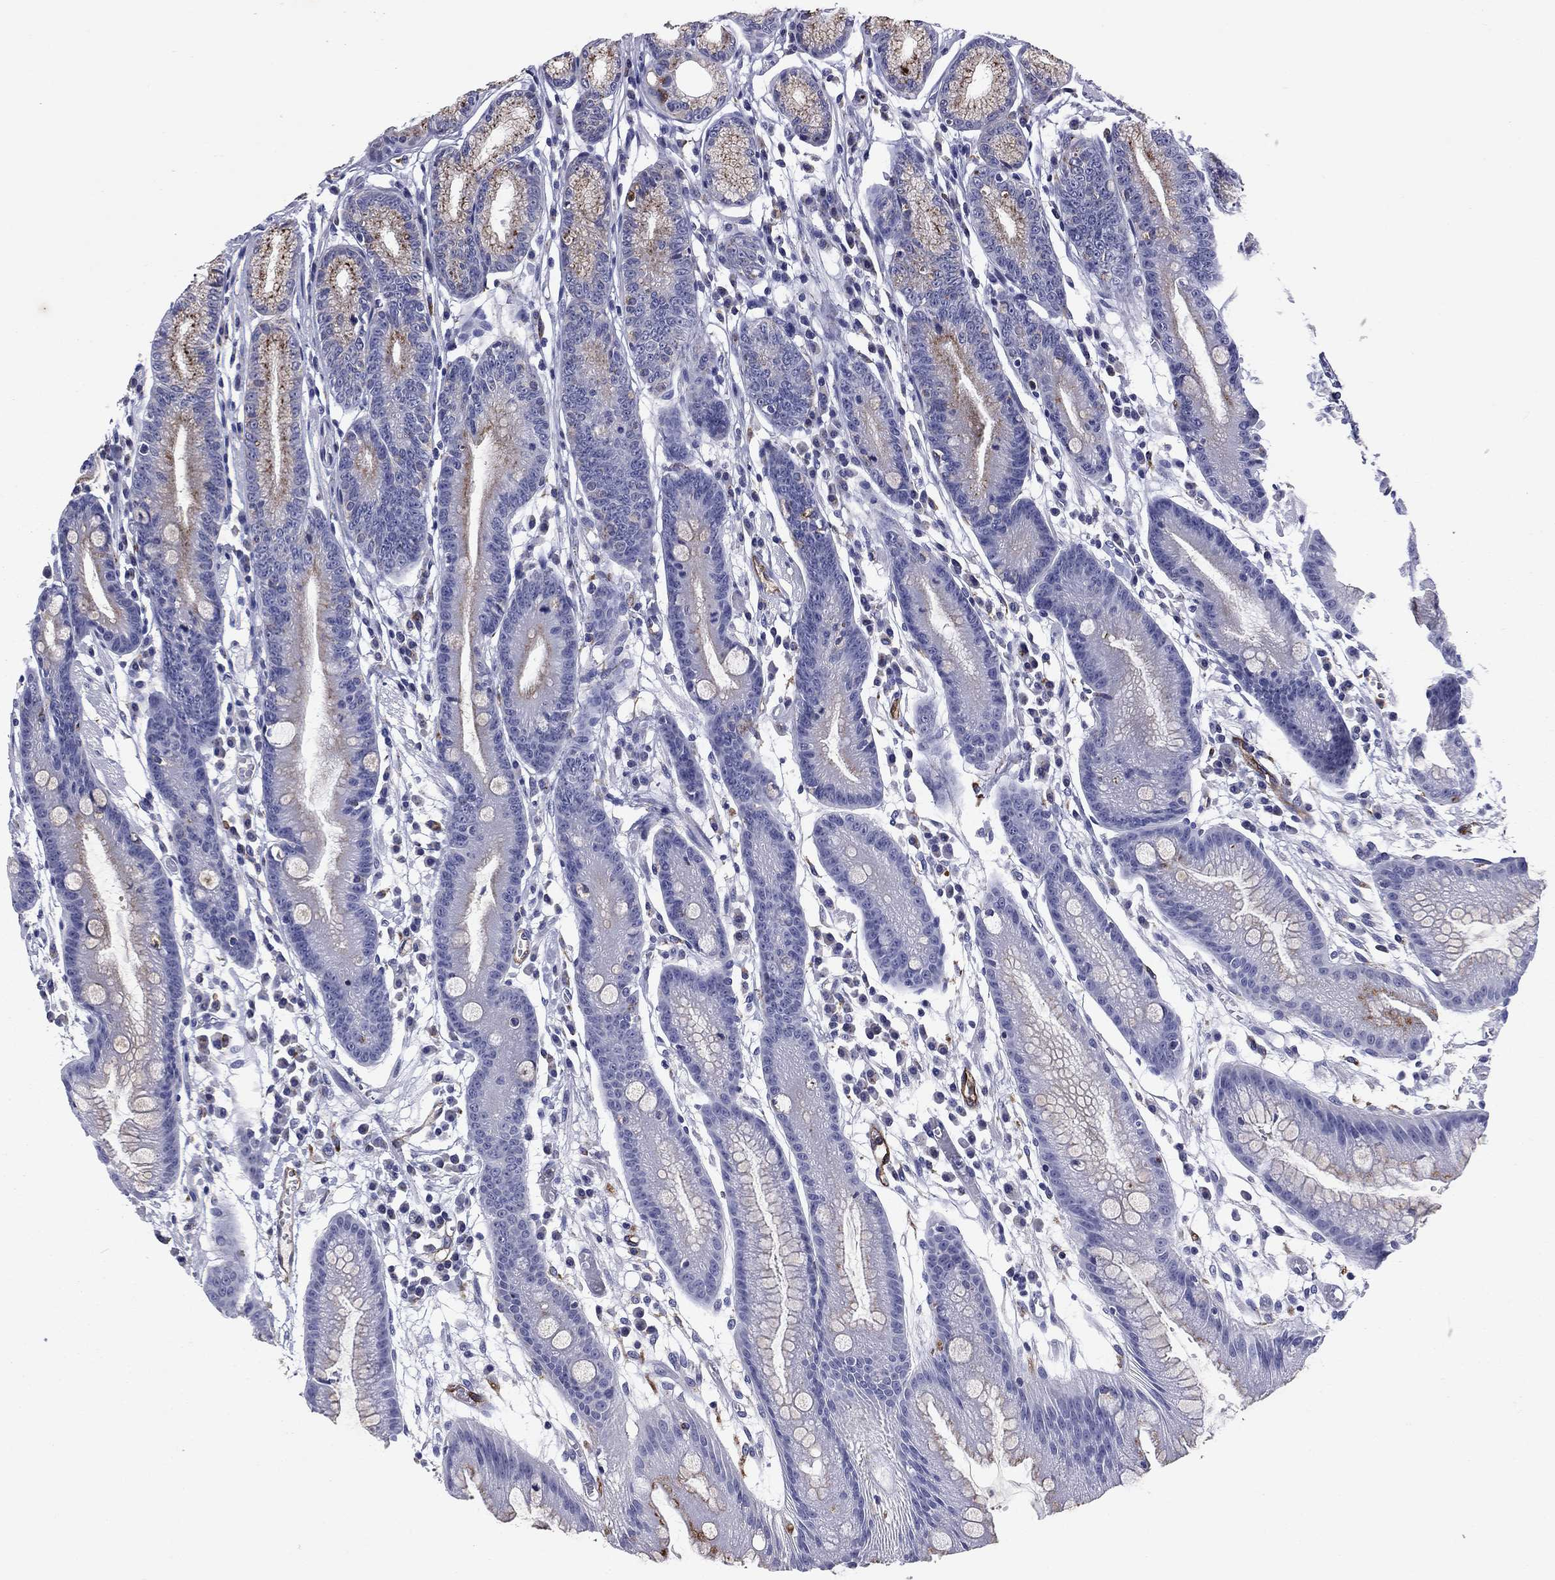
{"staining": {"intensity": "negative", "quantity": "none", "location": "none"}, "tissue": "stomach", "cell_type": "Glandular cells", "image_type": "normal", "snomed": [{"axis": "morphology", "description": "Normal tissue, NOS"}, {"axis": "morphology", "description": "Inflammation, NOS"}, {"axis": "topography", "description": "Stomach, lower"}], "caption": "This is a image of IHC staining of unremarkable stomach, which shows no expression in glandular cells. The staining was performed using DAB (3,3'-diaminobenzidine) to visualize the protein expression in brown, while the nuclei were stained in blue with hematoxylin (Magnification: 20x).", "gene": "MADCAM1", "patient": {"sex": "male", "age": 59}}